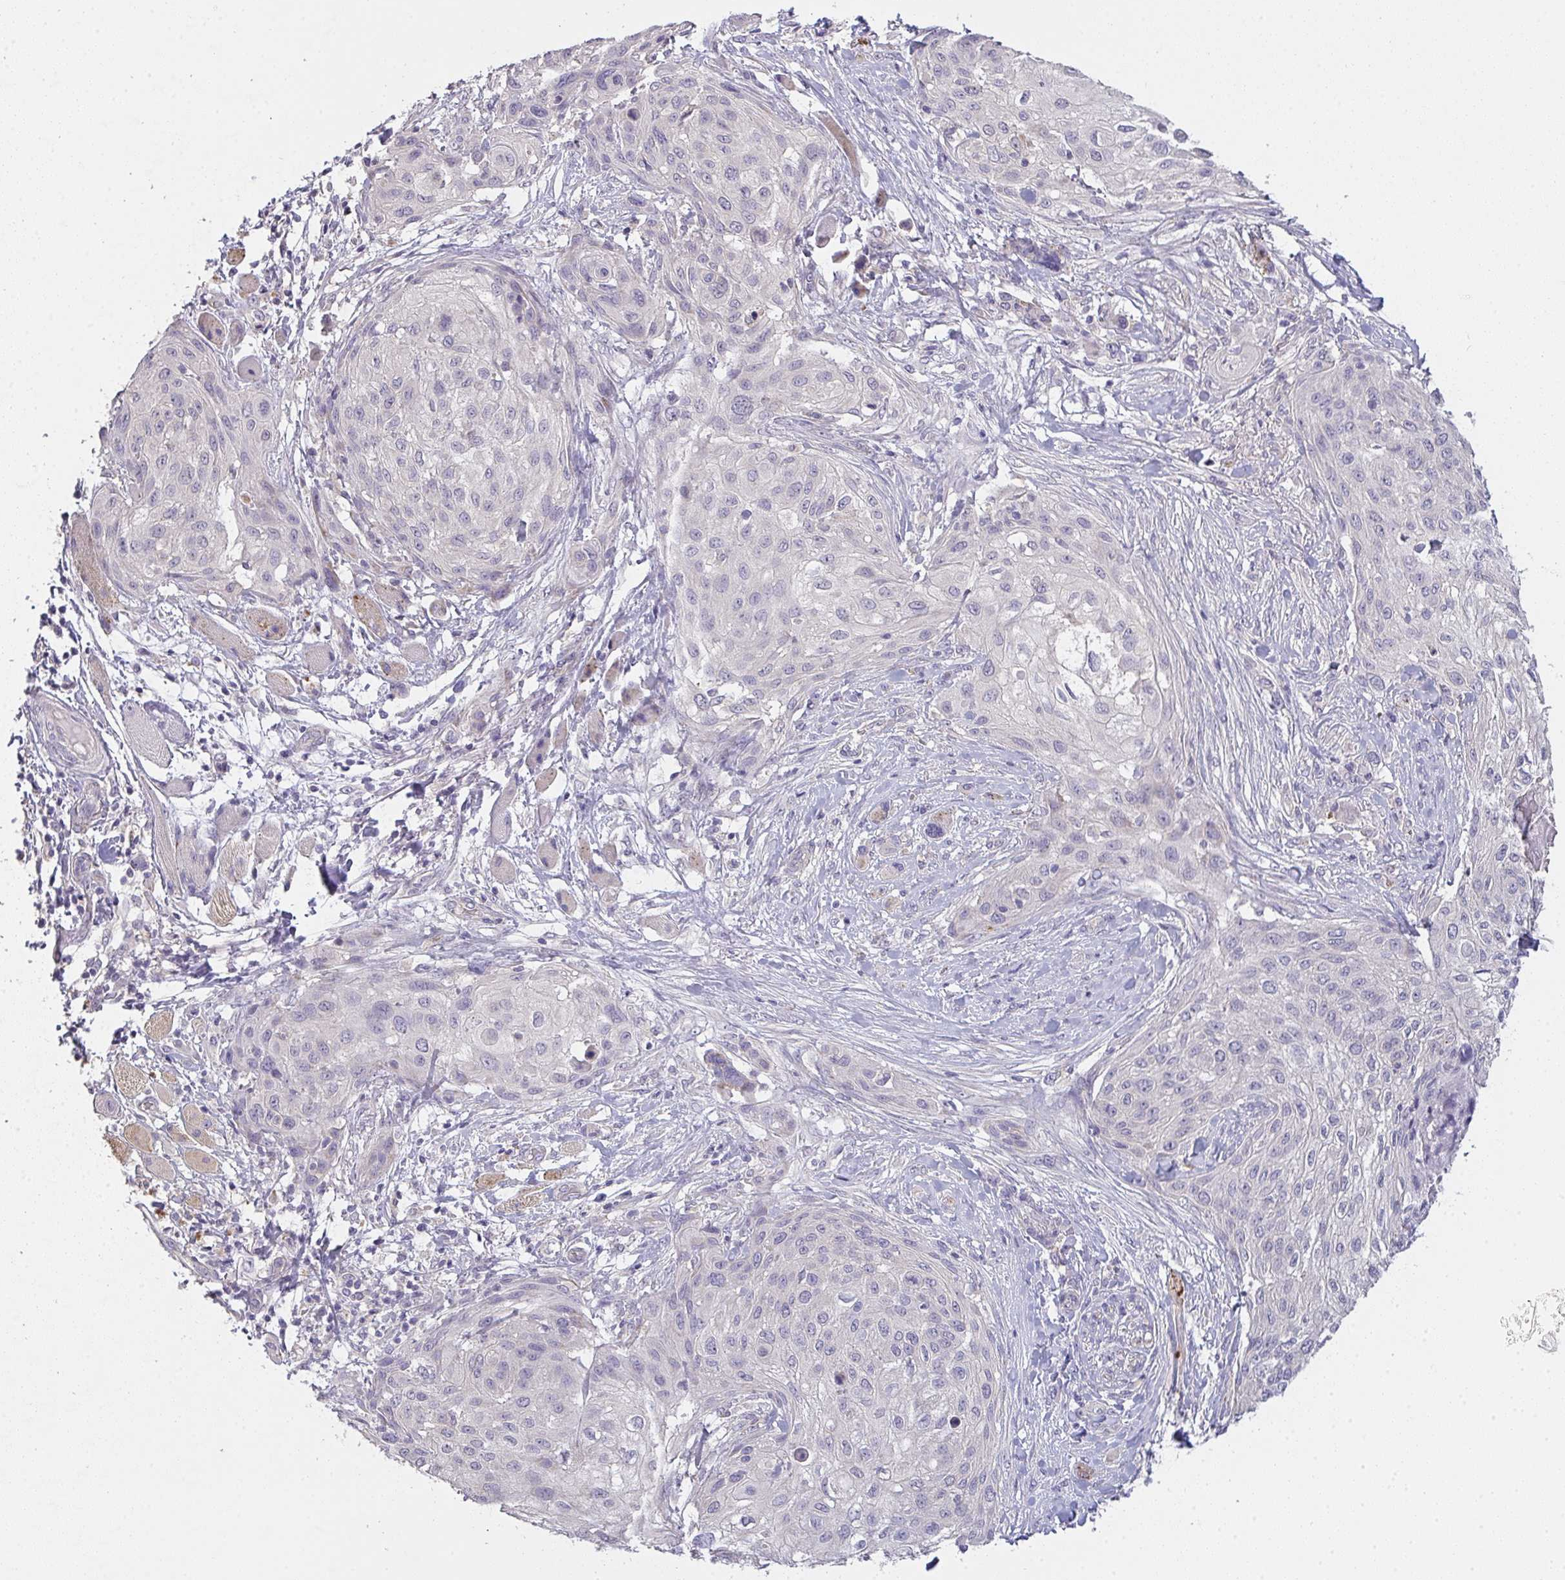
{"staining": {"intensity": "negative", "quantity": "none", "location": "none"}, "tissue": "skin cancer", "cell_type": "Tumor cells", "image_type": "cancer", "snomed": [{"axis": "morphology", "description": "Squamous cell carcinoma, NOS"}, {"axis": "topography", "description": "Skin"}], "caption": "Immunohistochemical staining of squamous cell carcinoma (skin) displays no significant positivity in tumor cells.", "gene": "TMEM219", "patient": {"sex": "female", "age": 87}}